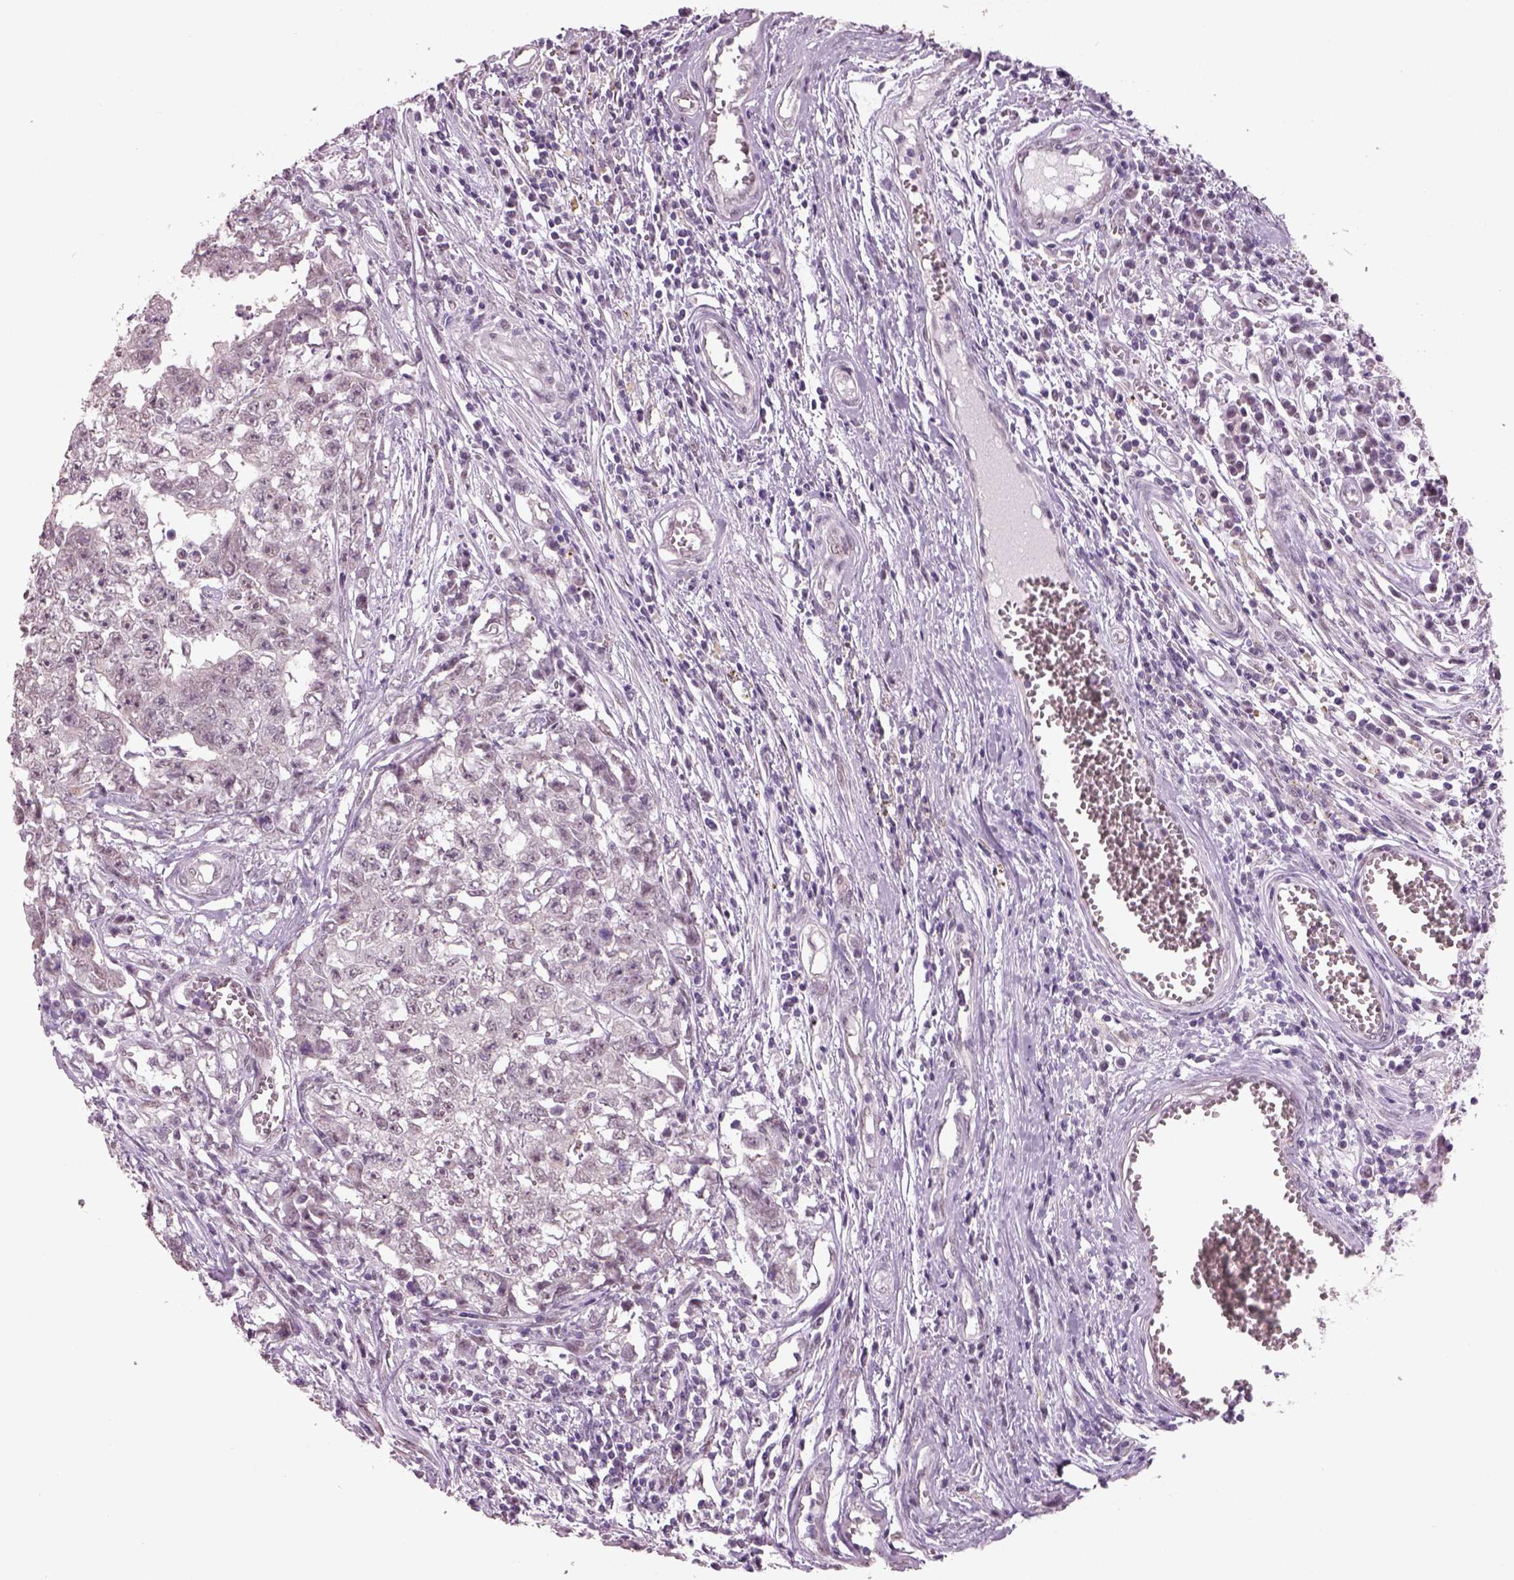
{"staining": {"intensity": "negative", "quantity": "none", "location": "none"}, "tissue": "testis cancer", "cell_type": "Tumor cells", "image_type": "cancer", "snomed": [{"axis": "morphology", "description": "Carcinoma, Embryonal, NOS"}, {"axis": "topography", "description": "Testis"}], "caption": "An immunohistochemistry image of testis cancer (embryonal carcinoma) is shown. There is no staining in tumor cells of testis cancer (embryonal carcinoma).", "gene": "NAT8", "patient": {"sex": "male", "age": 36}}